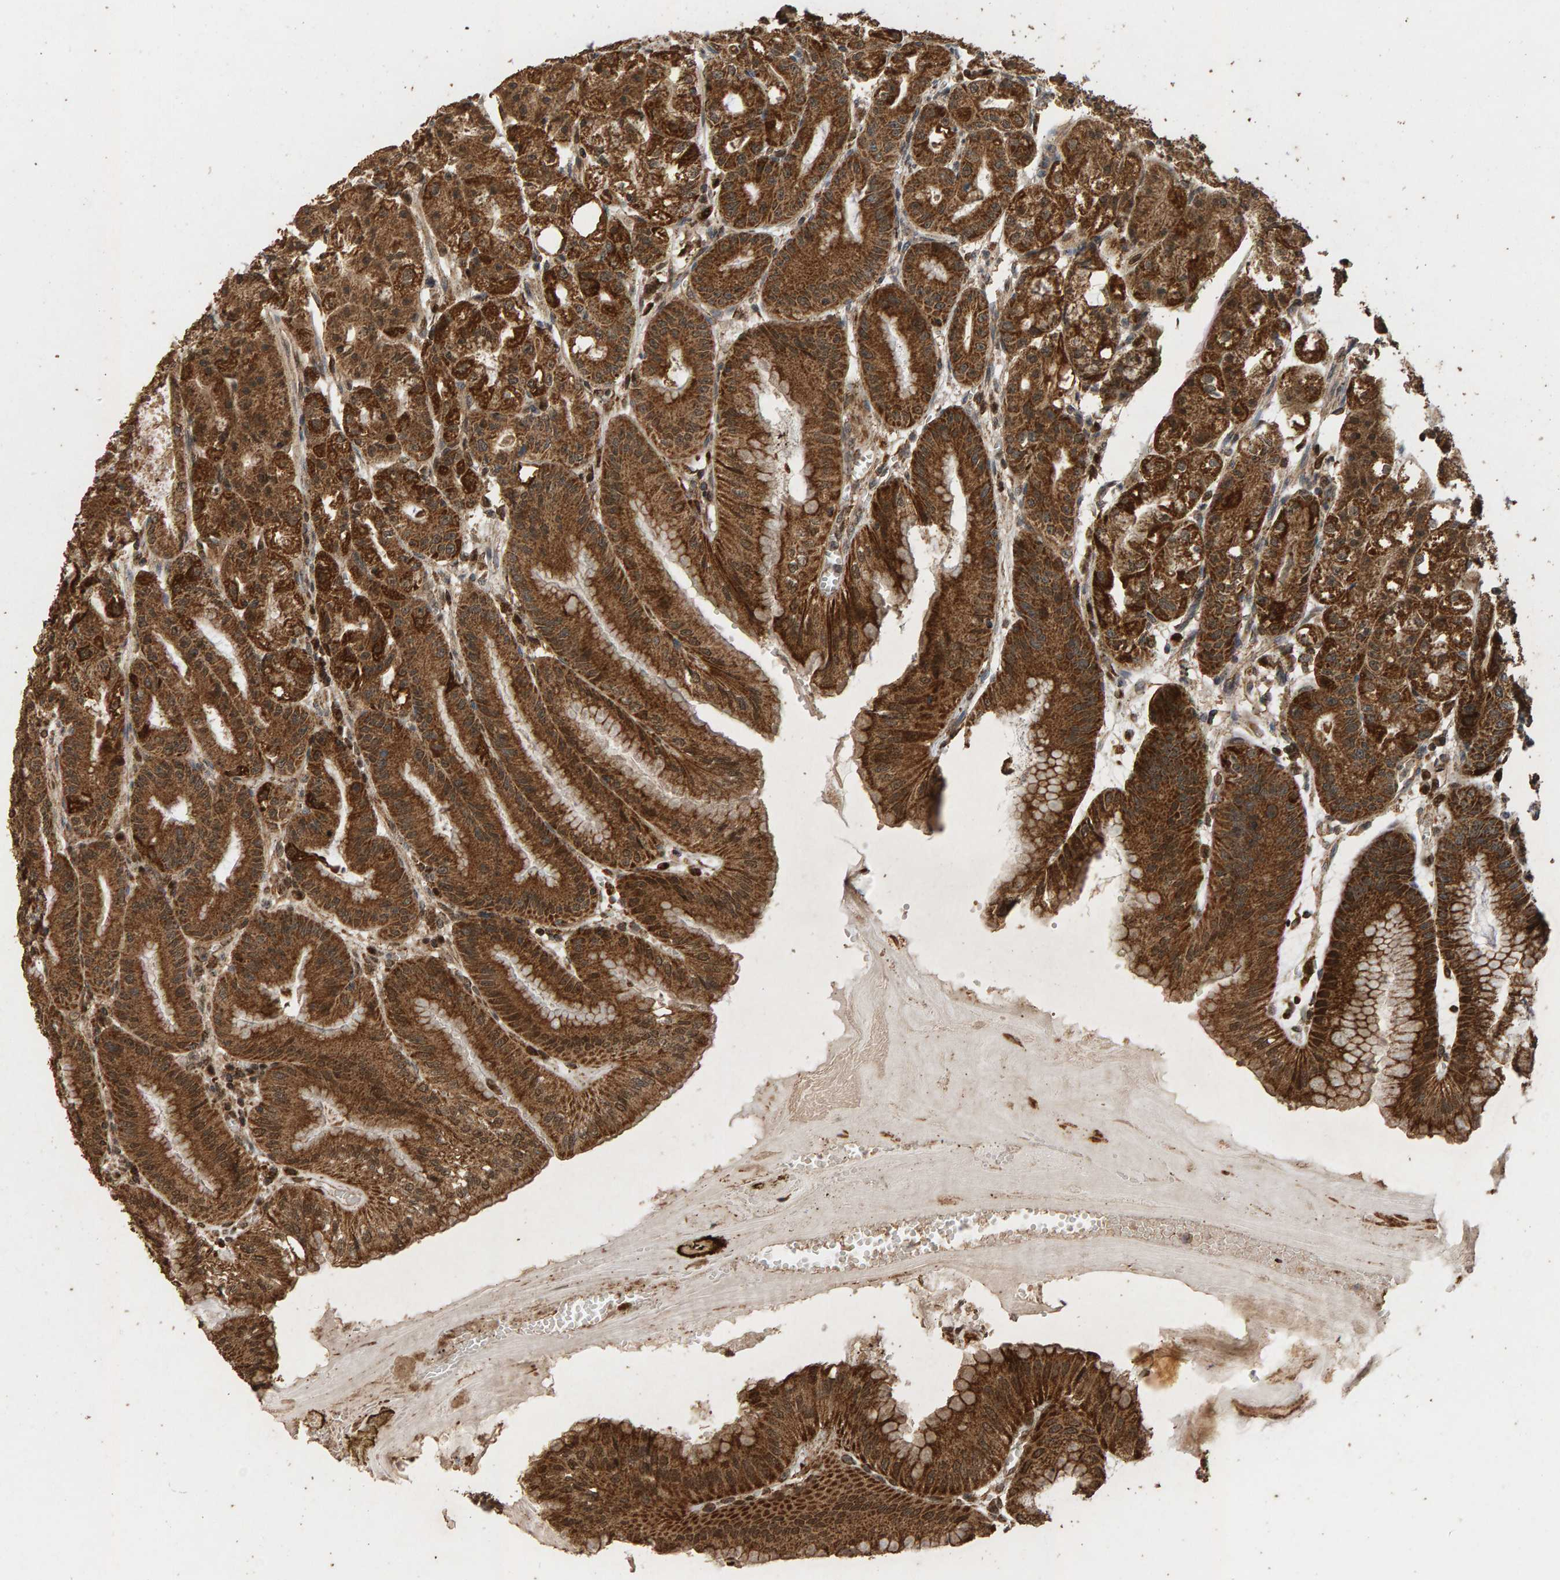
{"staining": {"intensity": "strong", "quantity": ">75%", "location": "cytoplasmic/membranous"}, "tissue": "stomach", "cell_type": "Glandular cells", "image_type": "normal", "snomed": [{"axis": "morphology", "description": "Normal tissue, NOS"}, {"axis": "topography", "description": "Stomach, lower"}], "caption": "Unremarkable stomach displays strong cytoplasmic/membranous expression in about >75% of glandular cells Using DAB (brown) and hematoxylin (blue) stains, captured at high magnification using brightfield microscopy..", "gene": "GSTK1", "patient": {"sex": "male", "age": 71}}